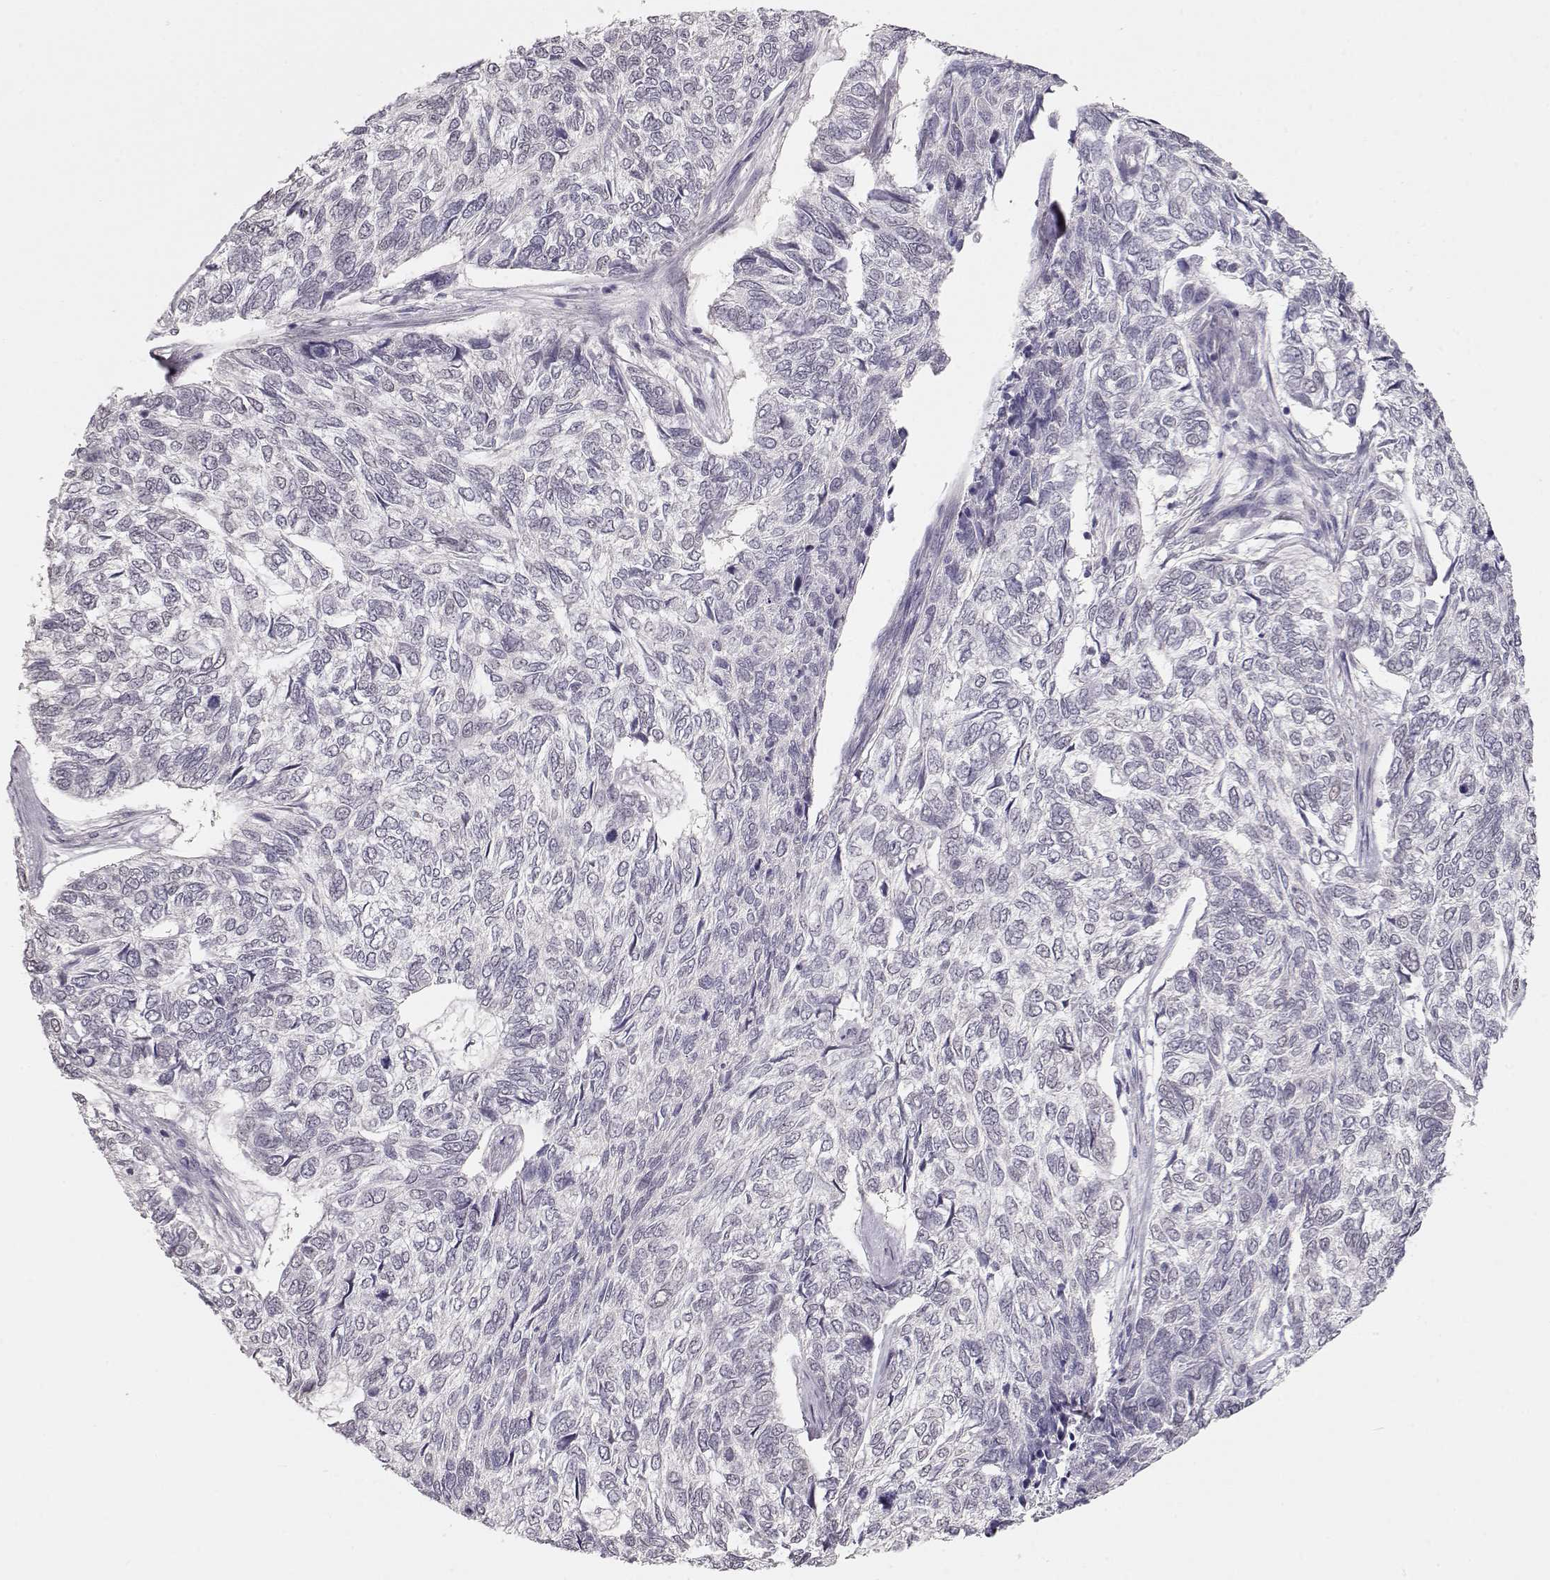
{"staining": {"intensity": "negative", "quantity": "none", "location": "none"}, "tissue": "skin cancer", "cell_type": "Tumor cells", "image_type": "cancer", "snomed": [{"axis": "morphology", "description": "Basal cell carcinoma"}, {"axis": "topography", "description": "Skin"}], "caption": "Tumor cells are negative for brown protein staining in skin cancer (basal cell carcinoma). (Brightfield microscopy of DAB IHC at high magnification).", "gene": "FAM205A", "patient": {"sex": "female", "age": 65}}